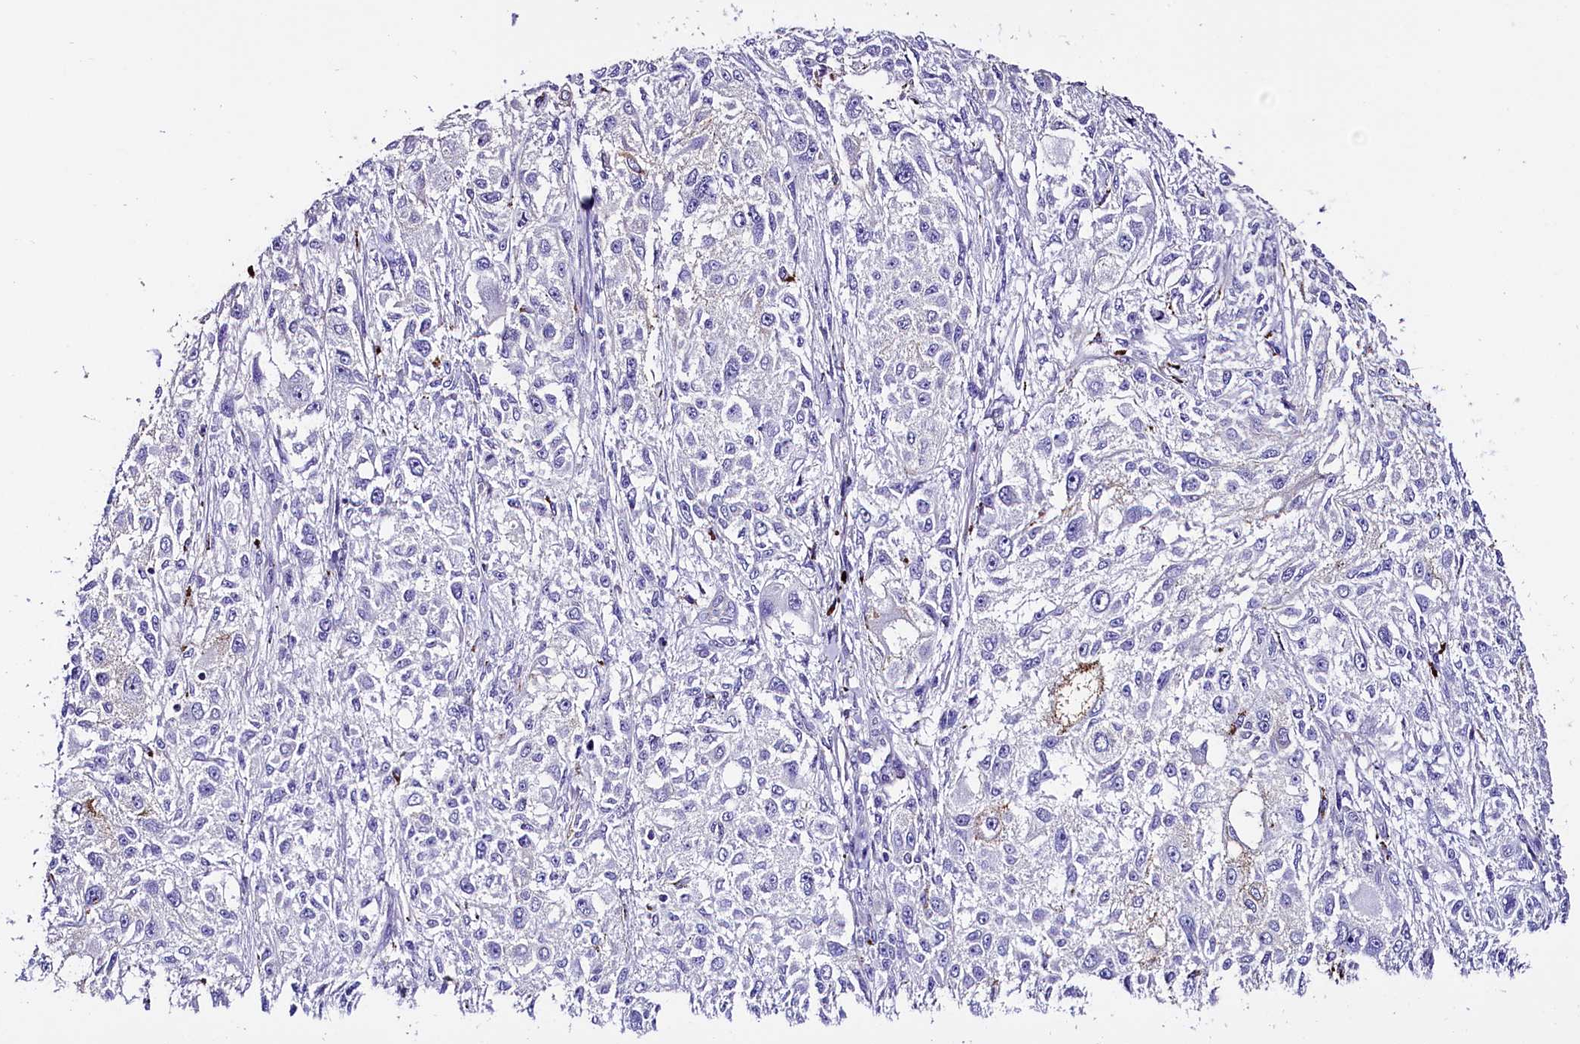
{"staining": {"intensity": "negative", "quantity": "none", "location": "none"}, "tissue": "melanoma", "cell_type": "Tumor cells", "image_type": "cancer", "snomed": [{"axis": "morphology", "description": "Necrosis, NOS"}, {"axis": "morphology", "description": "Malignant melanoma, NOS"}, {"axis": "topography", "description": "Skin"}], "caption": "The photomicrograph shows no significant expression in tumor cells of melanoma. (DAB IHC visualized using brightfield microscopy, high magnification).", "gene": "MEX3B", "patient": {"sex": "female", "age": 87}}